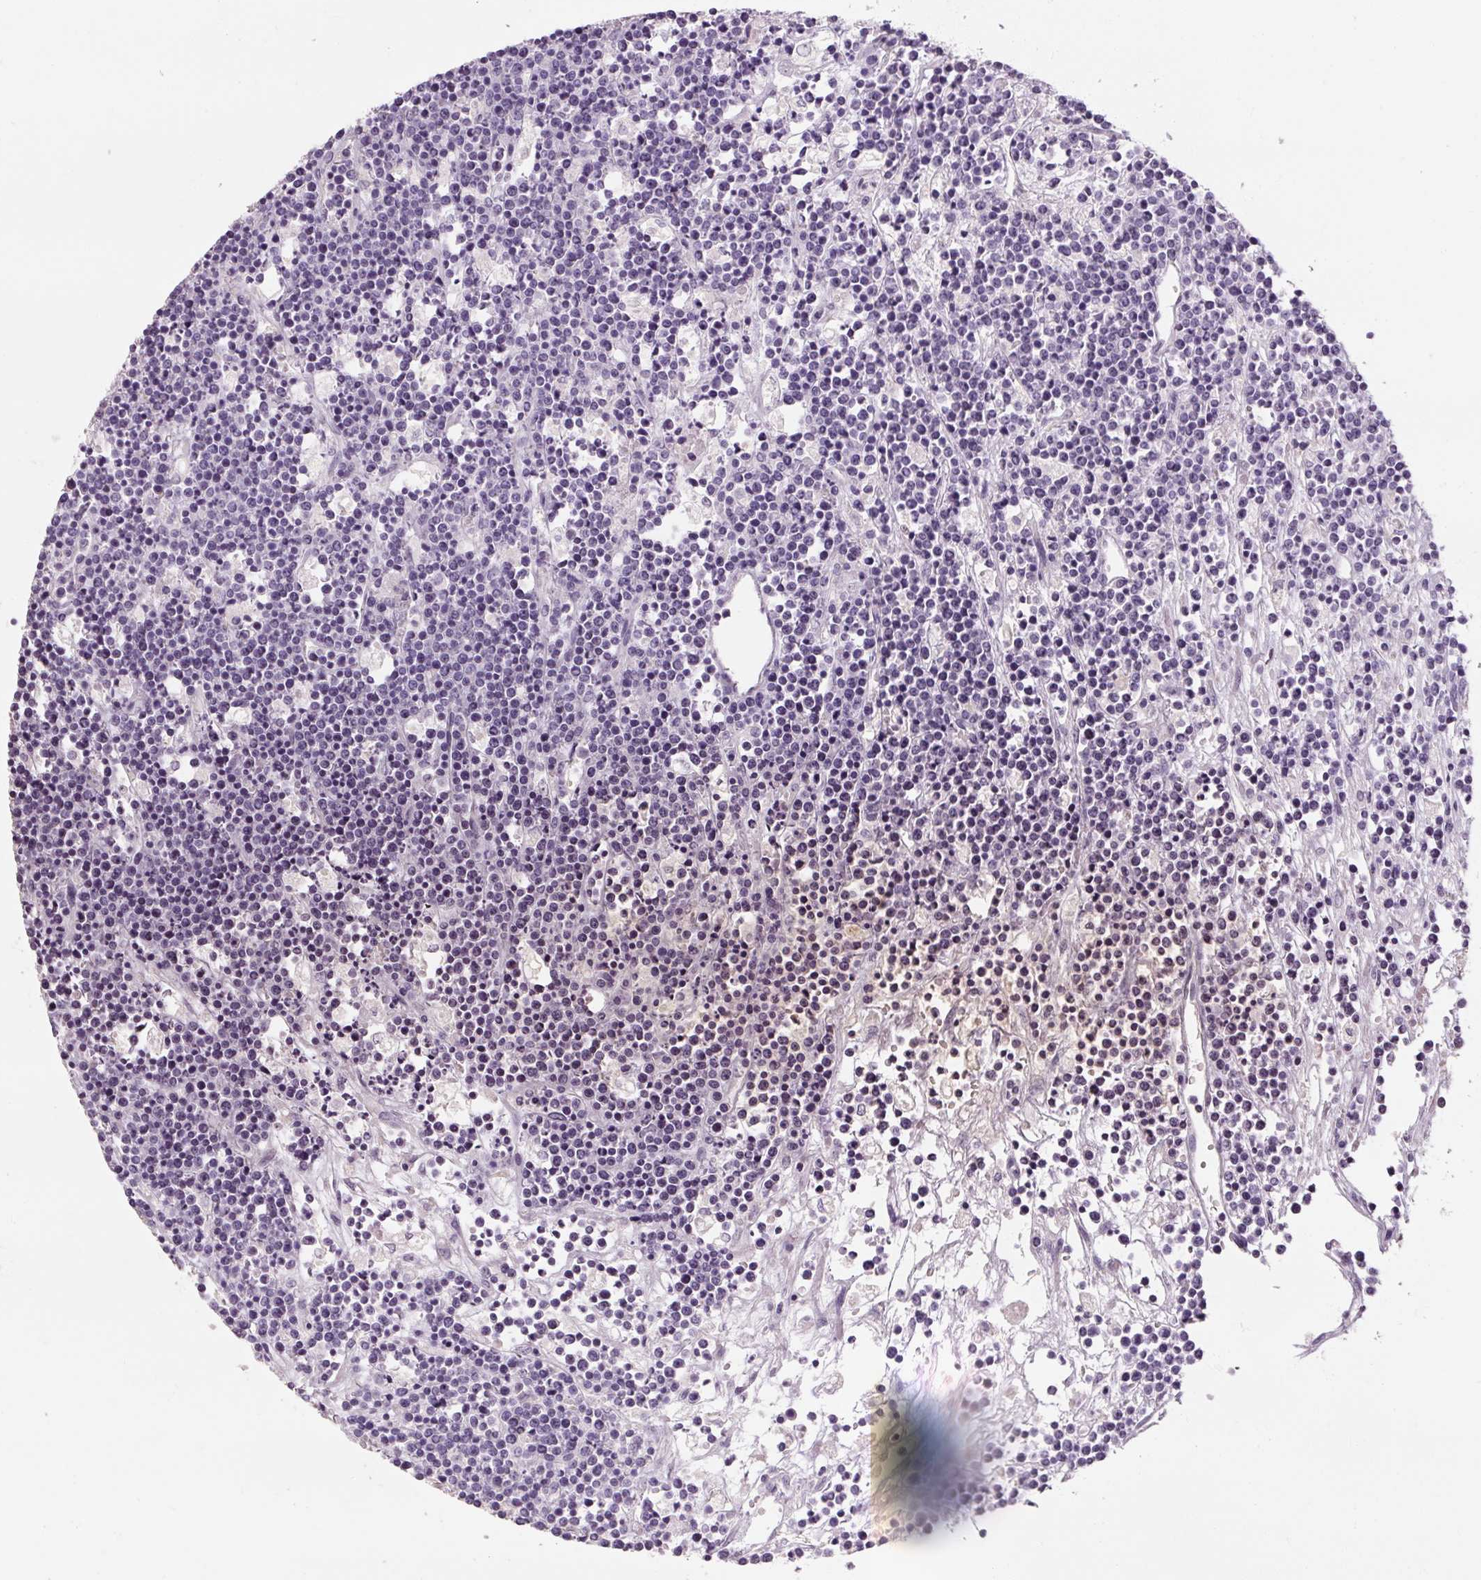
{"staining": {"intensity": "negative", "quantity": "none", "location": "none"}, "tissue": "lymphoma", "cell_type": "Tumor cells", "image_type": "cancer", "snomed": [{"axis": "morphology", "description": "Malignant lymphoma, non-Hodgkin's type, High grade"}, {"axis": "topography", "description": "Ovary"}], "caption": "Lymphoma was stained to show a protein in brown. There is no significant staining in tumor cells.", "gene": "NFE2L3", "patient": {"sex": "female", "age": 56}}